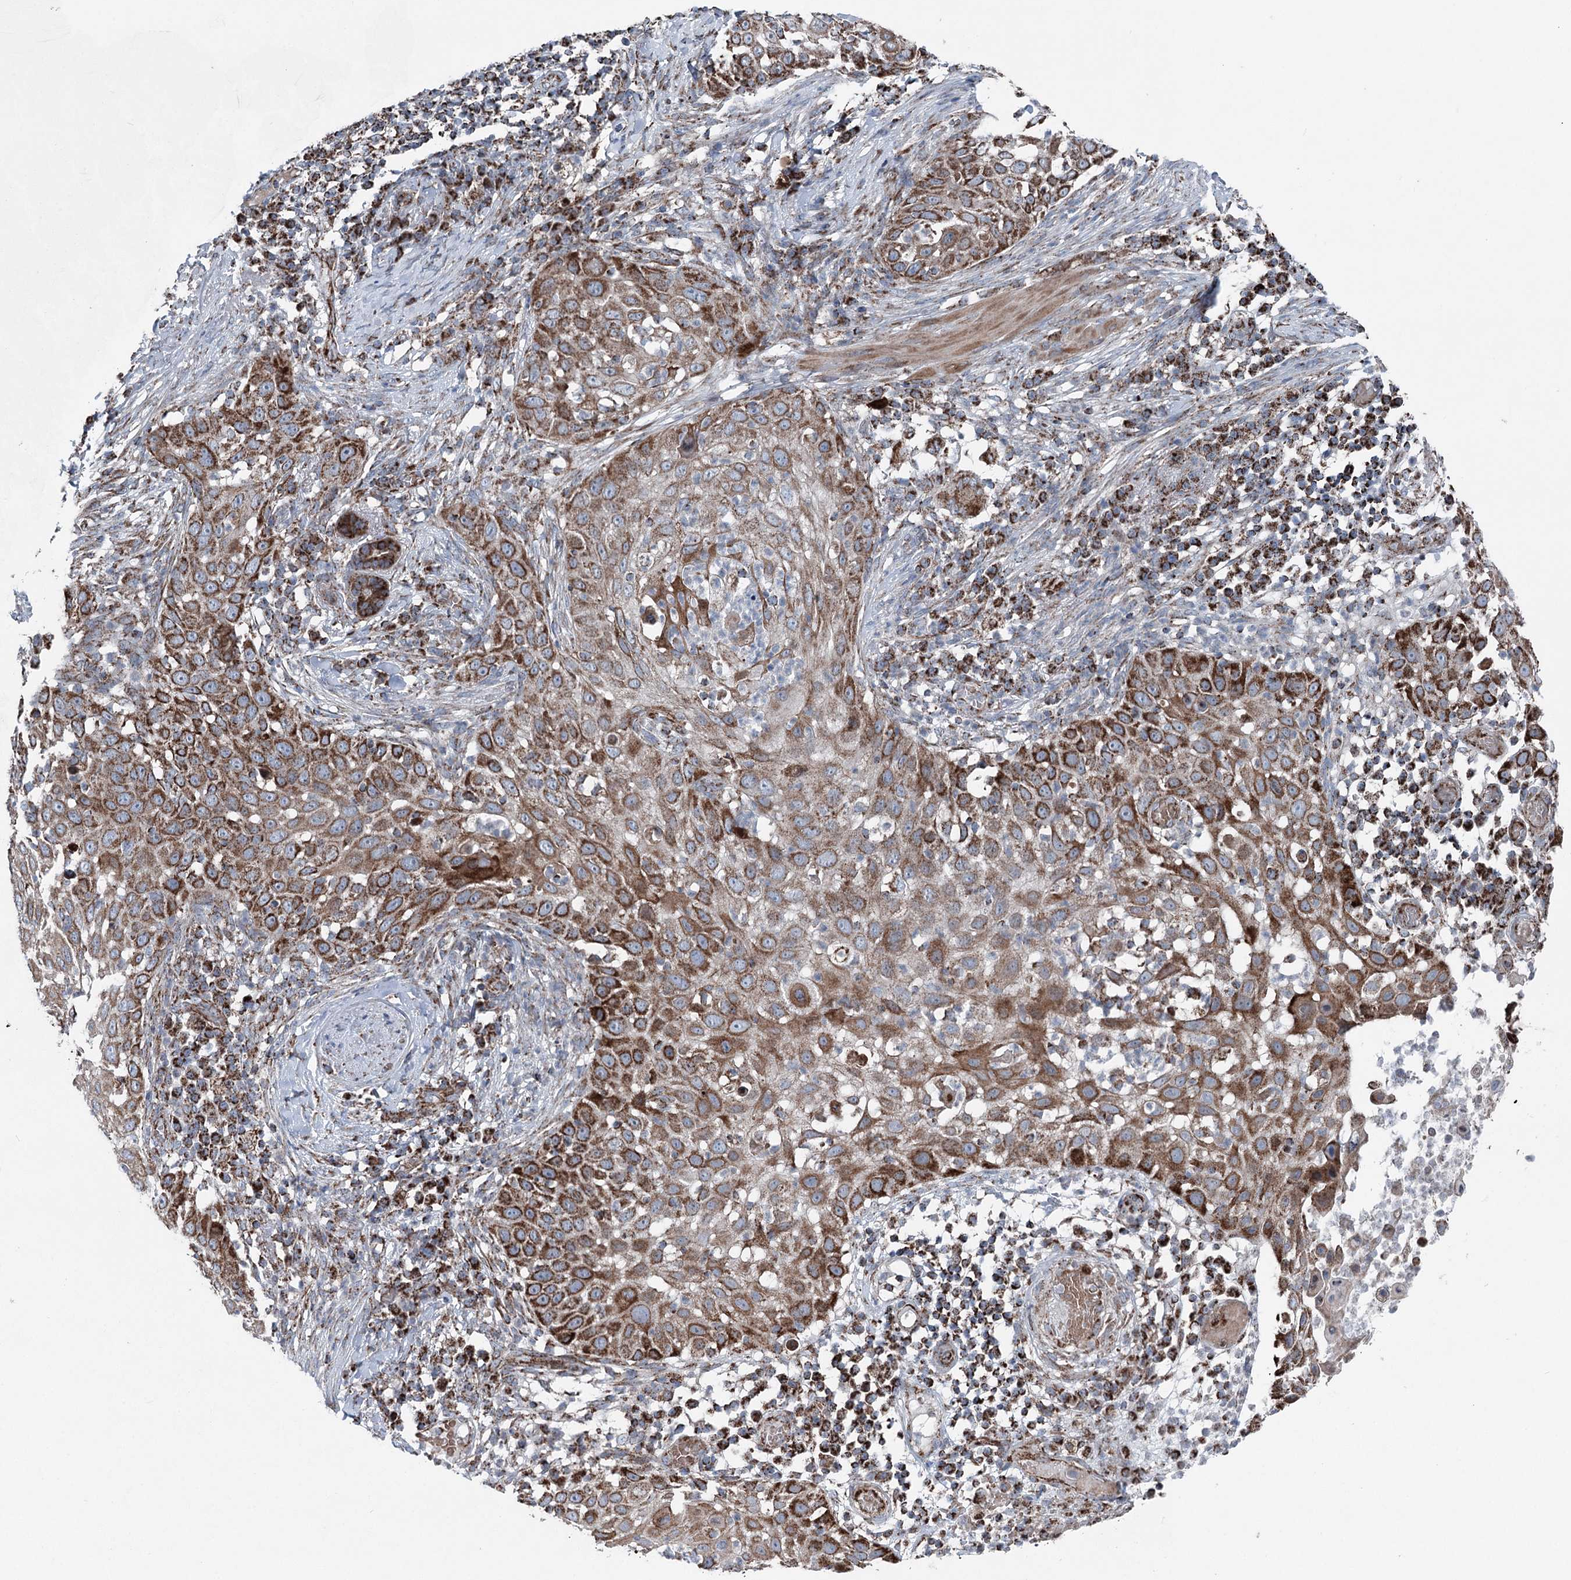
{"staining": {"intensity": "moderate", "quantity": ">75%", "location": "cytoplasmic/membranous"}, "tissue": "skin cancer", "cell_type": "Tumor cells", "image_type": "cancer", "snomed": [{"axis": "morphology", "description": "Squamous cell carcinoma, NOS"}, {"axis": "topography", "description": "Skin"}], "caption": "Protein expression analysis of human skin cancer (squamous cell carcinoma) reveals moderate cytoplasmic/membranous positivity in about >75% of tumor cells.", "gene": "UCN3", "patient": {"sex": "female", "age": 44}}